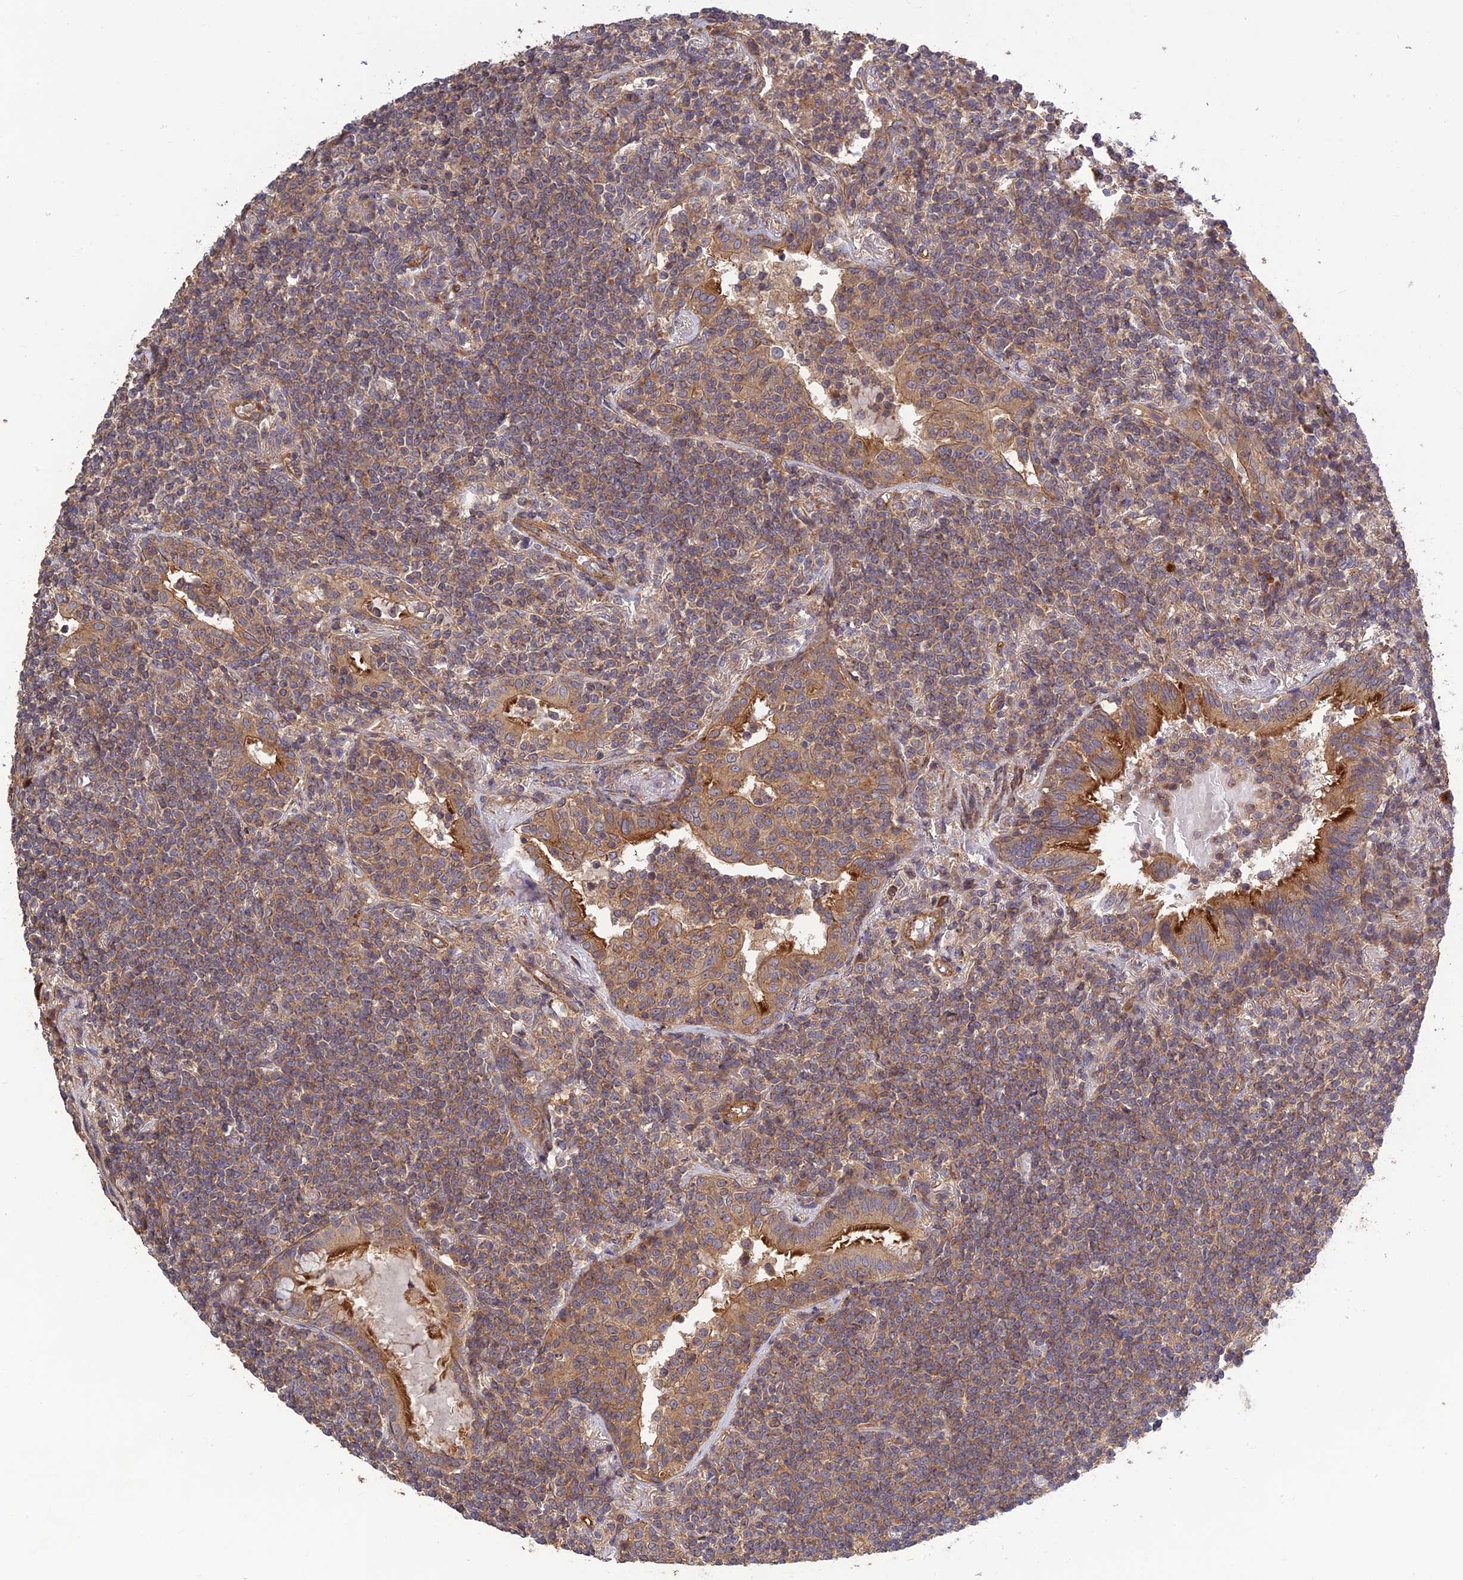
{"staining": {"intensity": "moderate", "quantity": ">75%", "location": "cytoplasmic/membranous"}, "tissue": "lymphoma", "cell_type": "Tumor cells", "image_type": "cancer", "snomed": [{"axis": "morphology", "description": "Malignant lymphoma, non-Hodgkin's type, Low grade"}, {"axis": "topography", "description": "Lung"}], "caption": "Immunohistochemistry image of malignant lymphoma, non-Hodgkin's type (low-grade) stained for a protein (brown), which demonstrates medium levels of moderate cytoplasmic/membranous staining in about >75% of tumor cells.", "gene": "TMEM131L", "patient": {"sex": "female", "age": 71}}